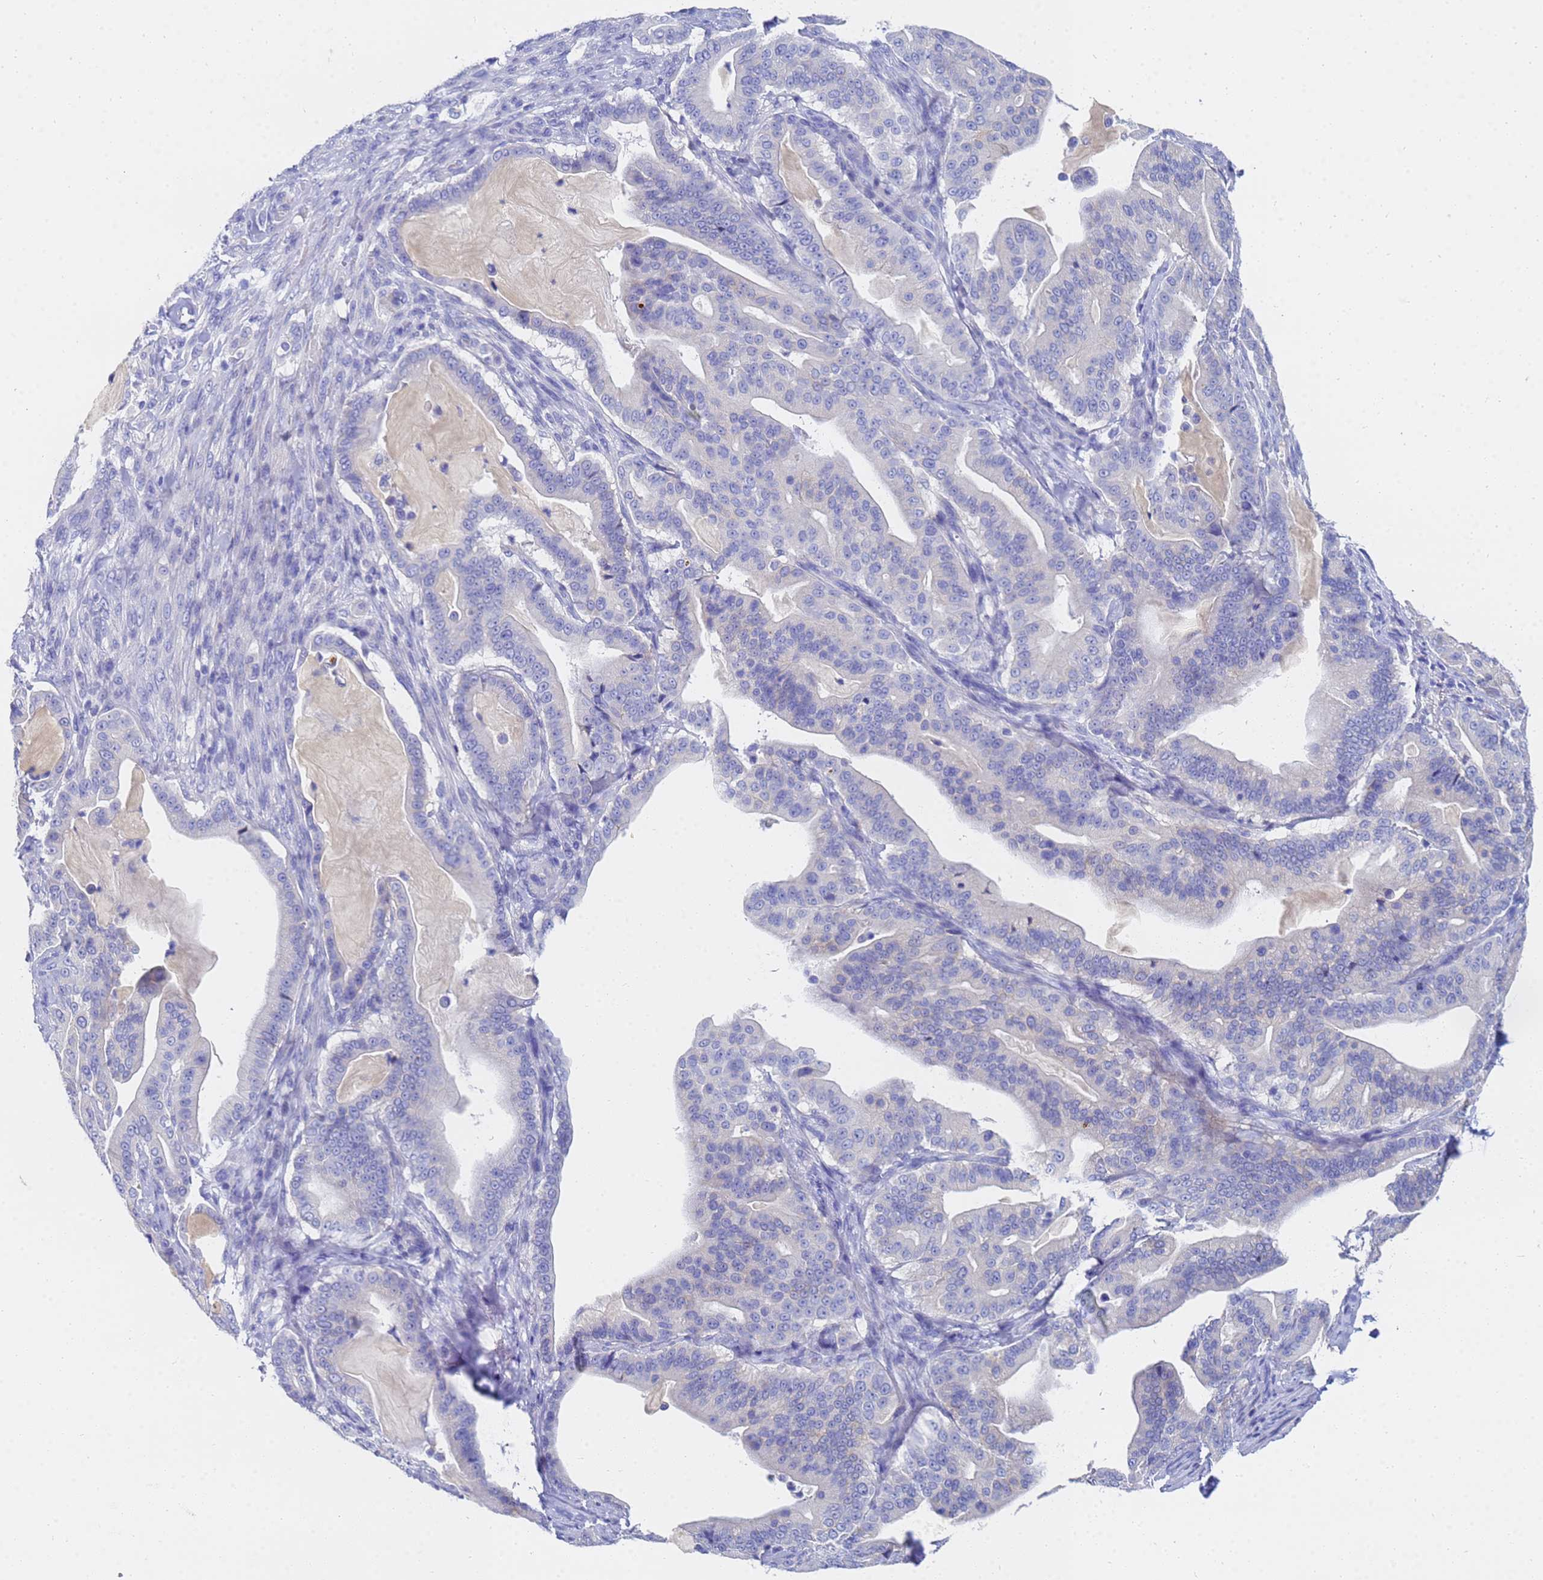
{"staining": {"intensity": "negative", "quantity": "none", "location": "none"}, "tissue": "pancreatic cancer", "cell_type": "Tumor cells", "image_type": "cancer", "snomed": [{"axis": "morphology", "description": "Adenocarcinoma, NOS"}, {"axis": "topography", "description": "Pancreas"}], "caption": "Immunohistochemical staining of human adenocarcinoma (pancreatic) displays no significant staining in tumor cells.", "gene": "C2orf72", "patient": {"sex": "male", "age": 63}}